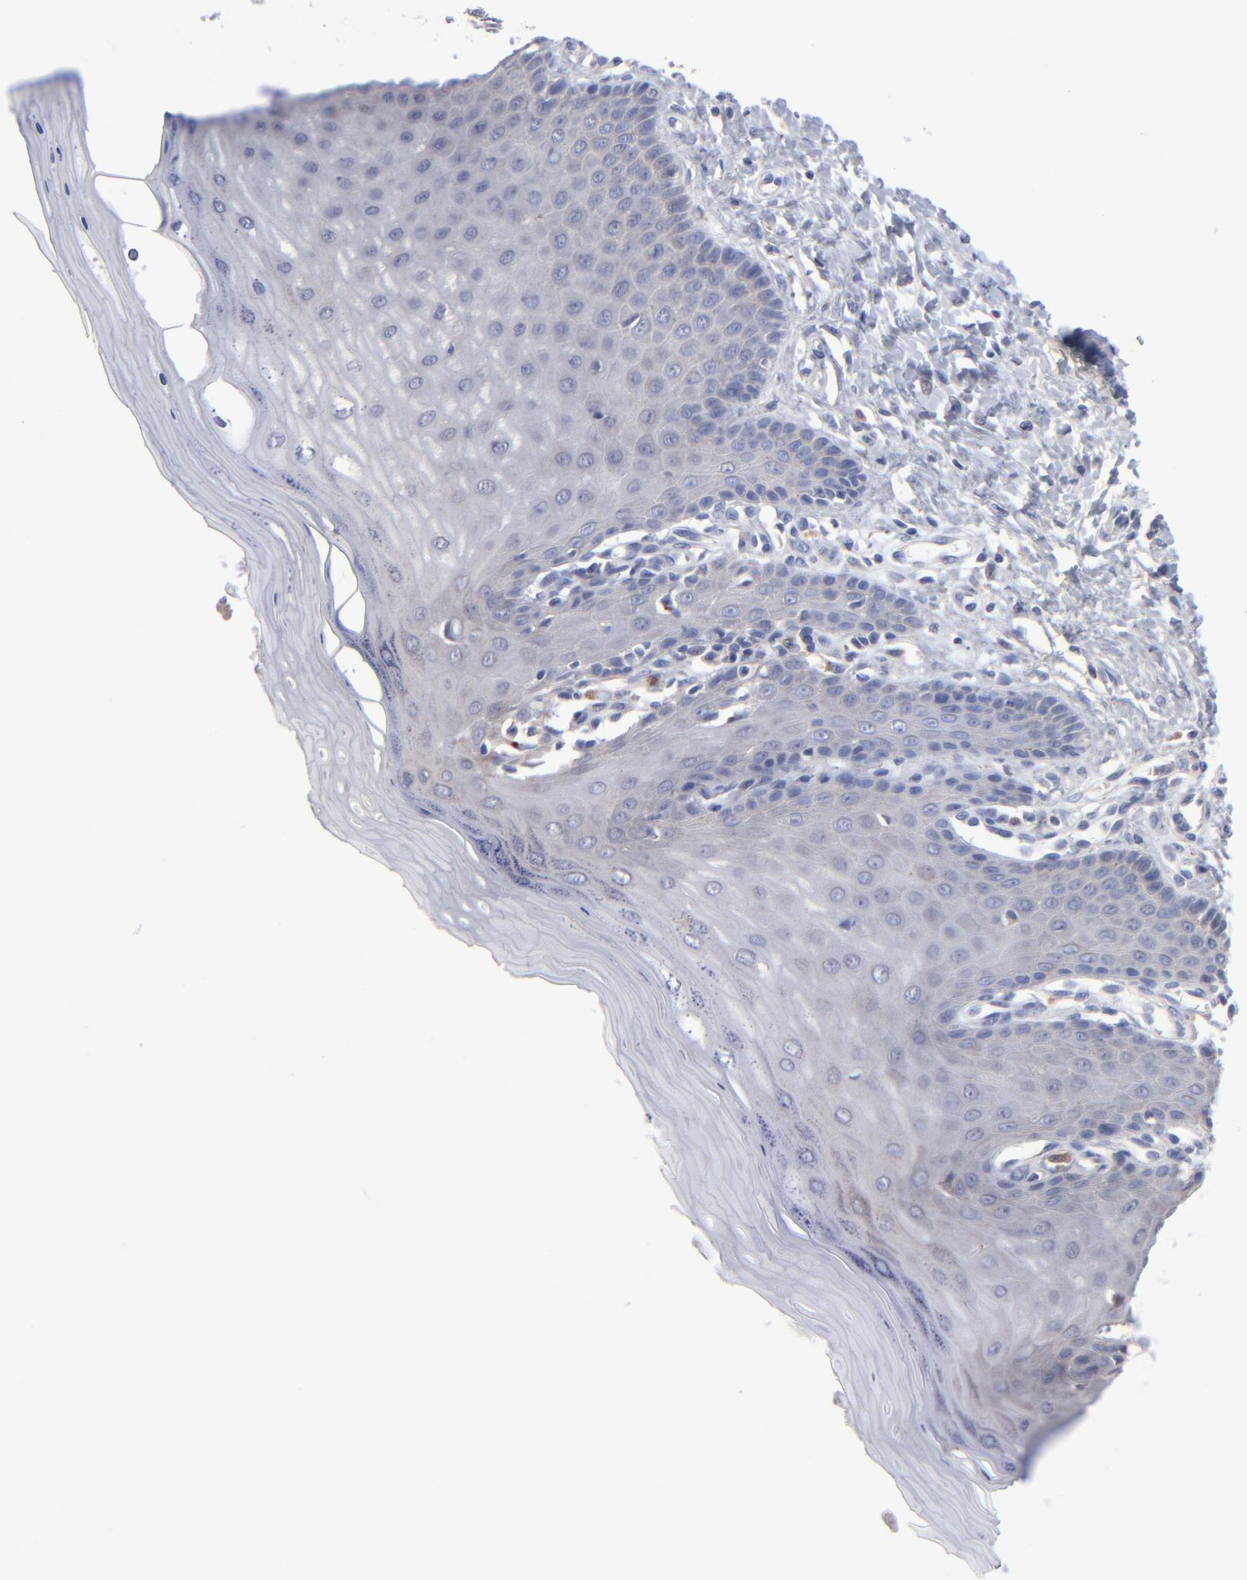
{"staining": {"intensity": "moderate", "quantity": ">75%", "location": "cytoplasmic/membranous"}, "tissue": "cervix", "cell_type": "Glandular cells", "image_type": "normal", "snomed": [{"axis": "morphology", "description": "Normal tissue, NOS"}, {"axis": "topography", "description": "Cervix"}], "caption": "DAB (3,3'-diaminobenzidine) immunohistochemical staining of benign cervix demonstrates moderate cytoplasmic/membranous protein expression in about >75% of glandular cells.", "gene": "RRAGA", "patient": {"sex": "female", "age": 55}}